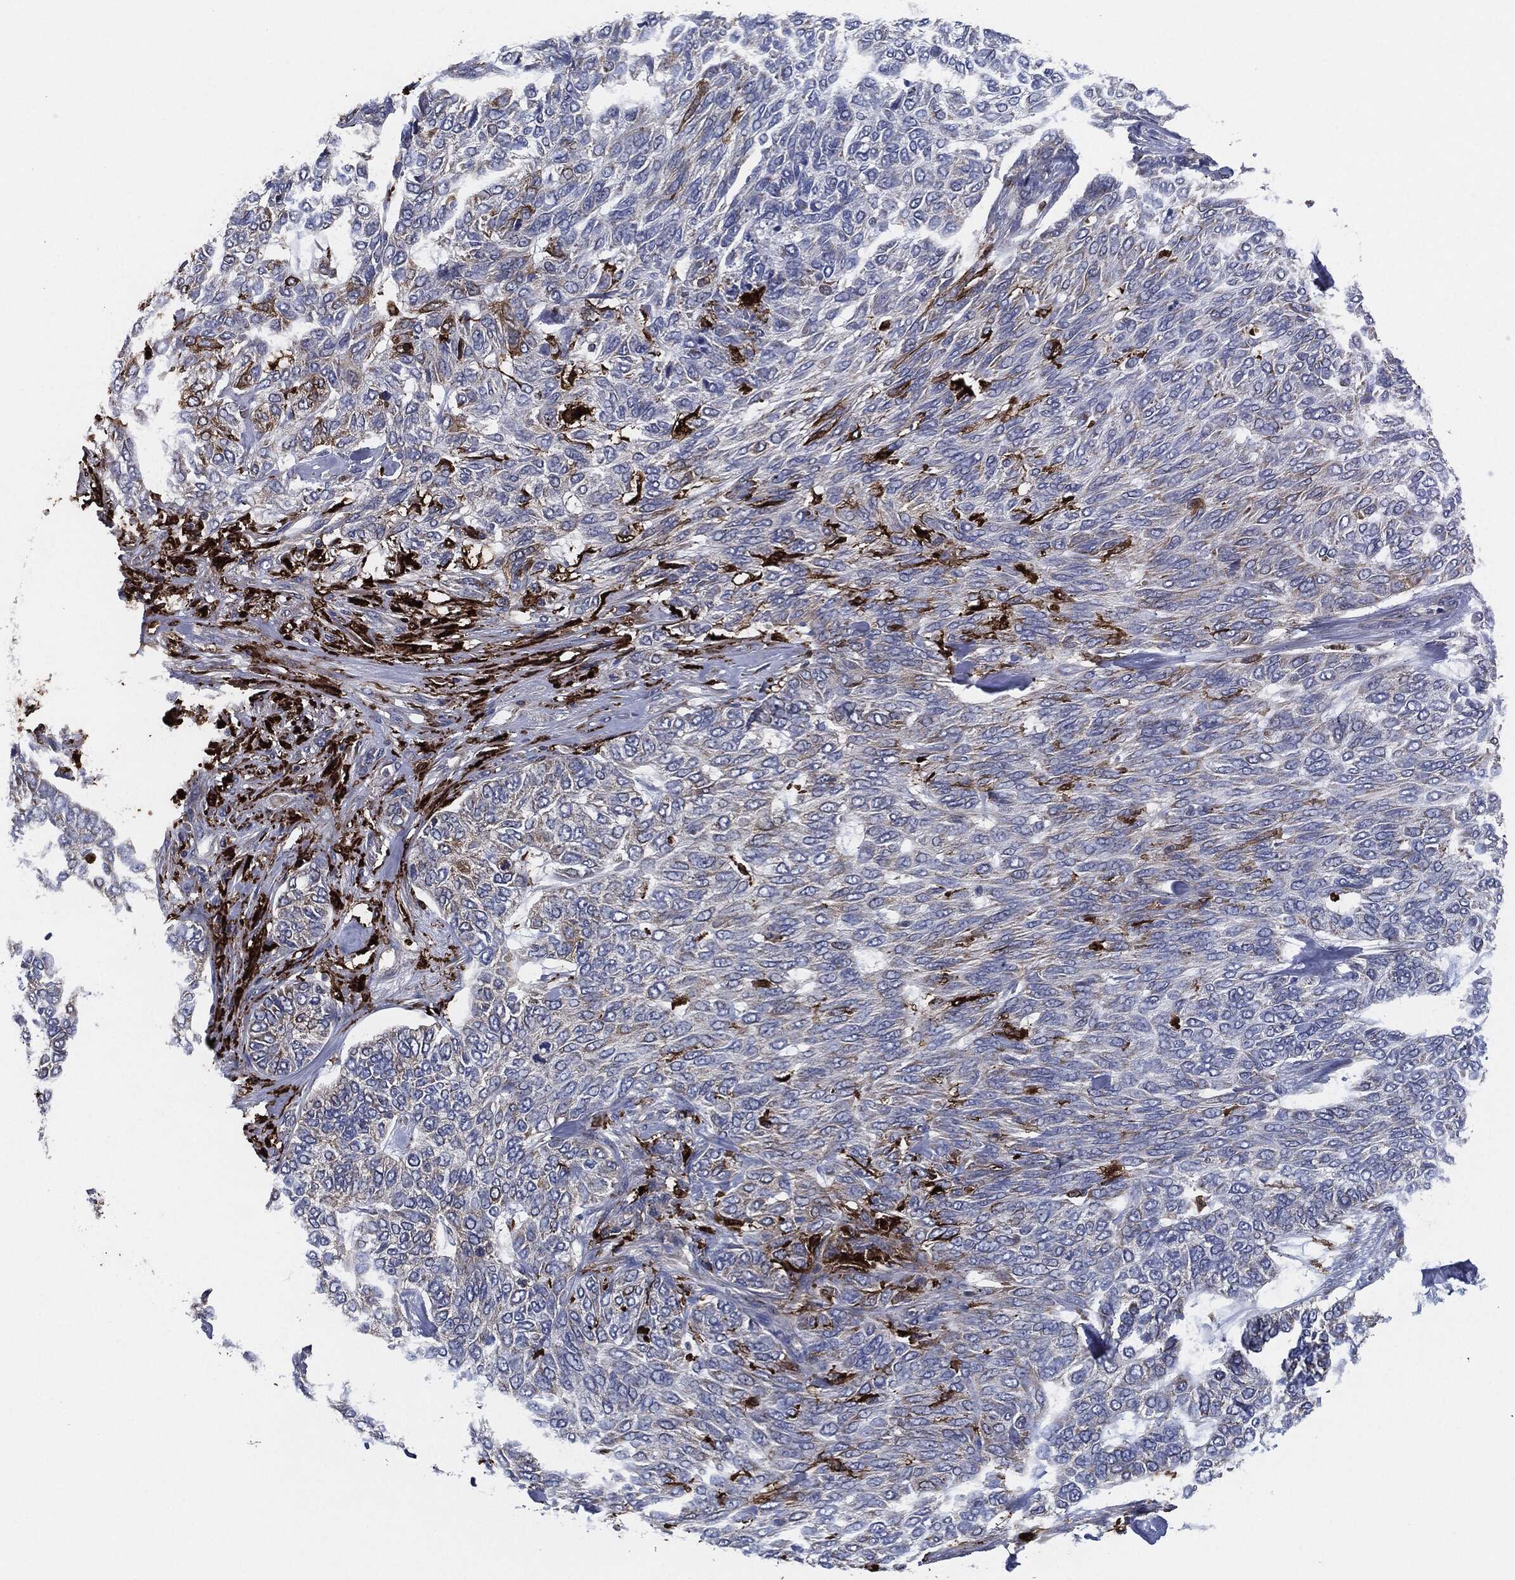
{"staining": {"intensity": "negative", "quantity": "none", "location": "none"}, "tissue": "skin cancer", "cell_type": "Tumor cells", "image_type": "cancer", "snomed": [{"axis": "morphology", "description": "Basal cell carcinoma"}, {"axis": "topography", "description": "Skin"}], "caption": "Basal cell carcinoma (skin) stained for a protein using immunohistochemistry (IHC) displays no staining tumor cells.", "gene": "TMEM11", "patient": {"sex": "female", "age": 65}}